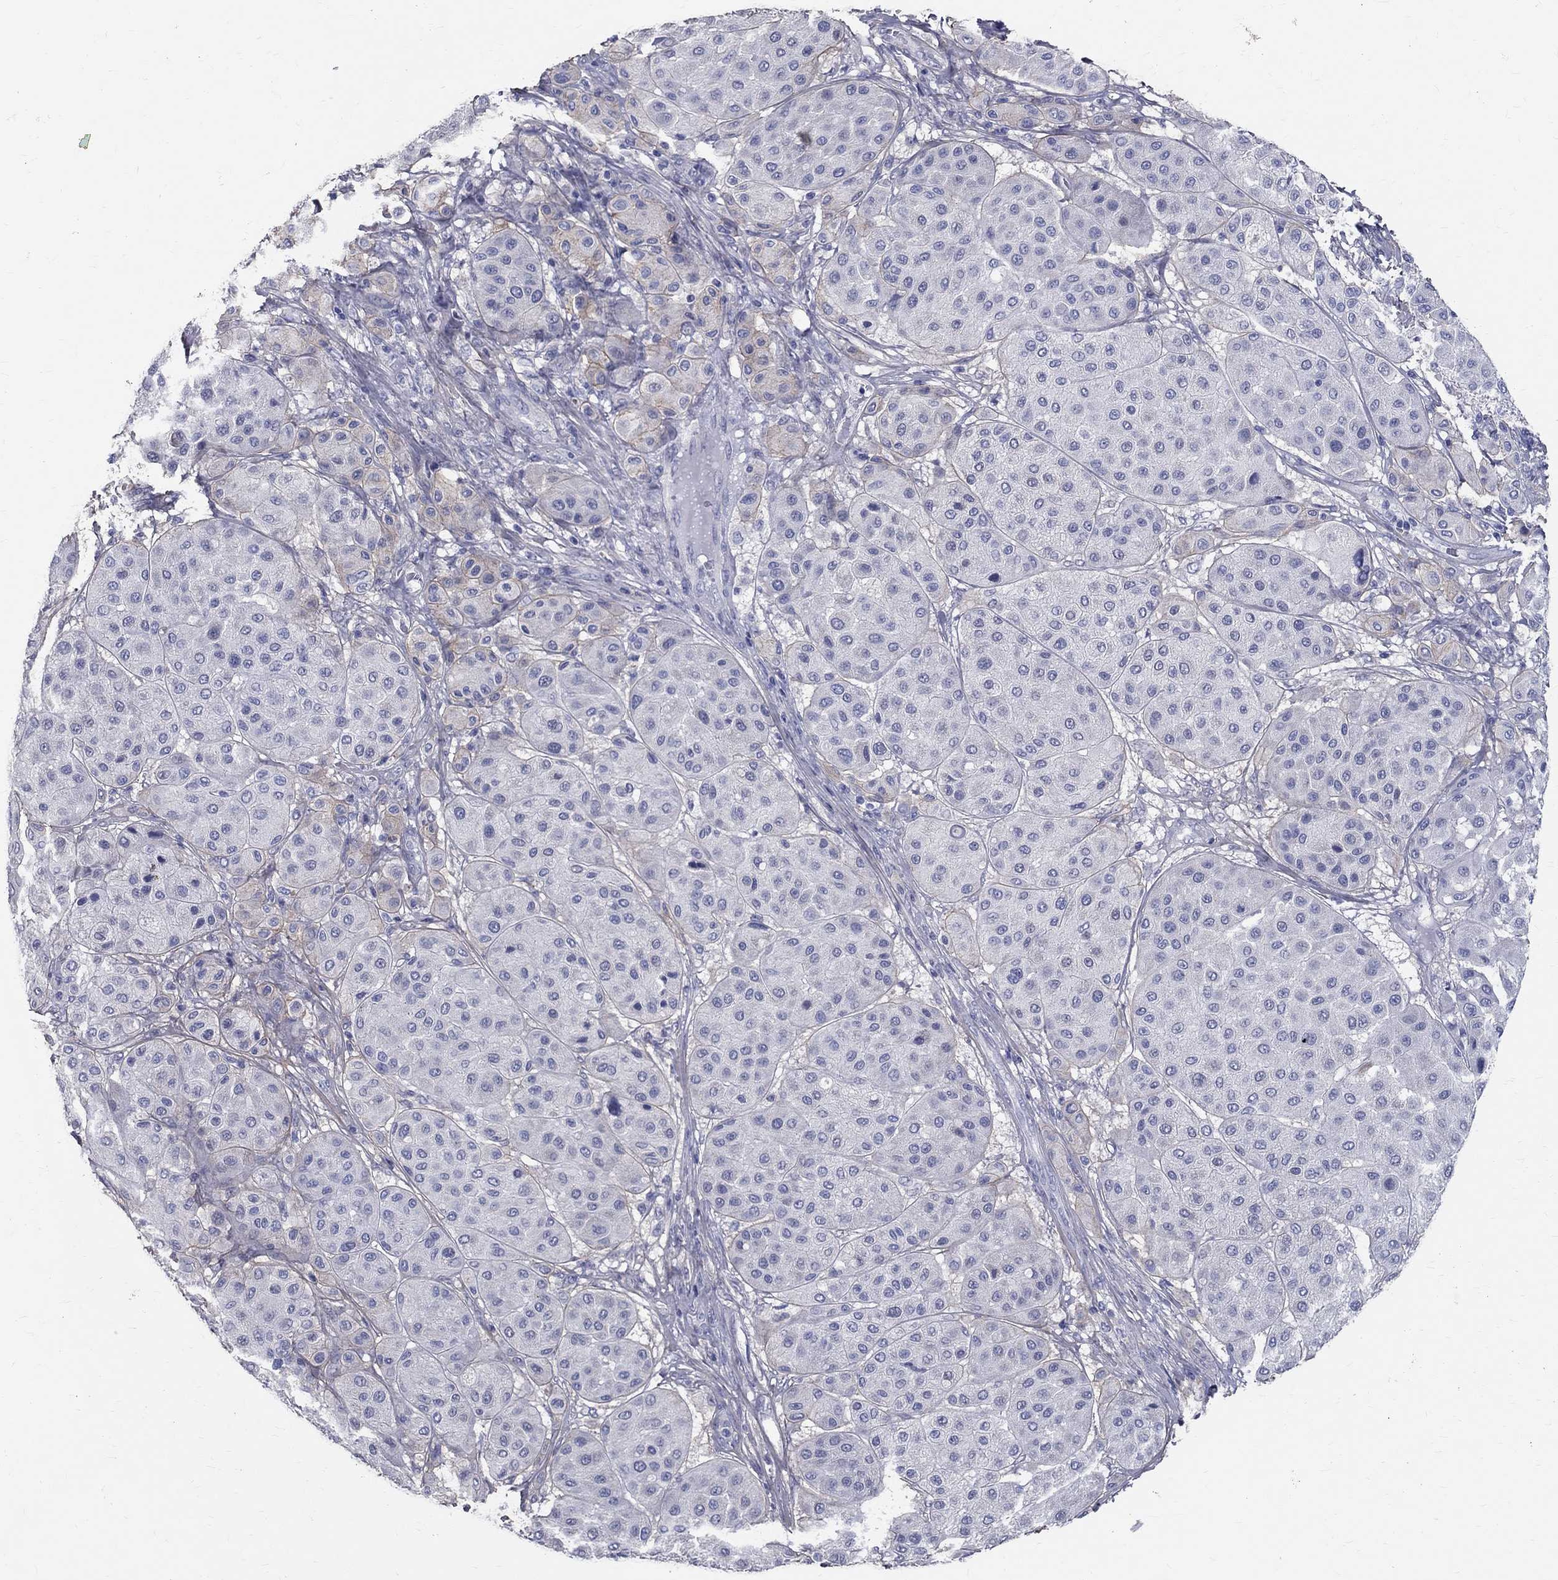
{"staining": {"intensity": "negative", "quantity": "none", "location": "none"}, "tissue": "melanoma", "cell_type": "Tumor cells", "image_type": "cancer", "snomed": [{"axis": "morphology", "description": "Malignant melanoma, Metastatic site"}, {"axis": "topography", "description": "Smooth muscle"}], "caption": "Immunohistochemical staining of melanoma displays no significant positivity in tumor cells. The staining is performed using DAB (3,3'-diaminobenzidine) brown chromogen with nuclei counter-stained in using hematoxylin.", "gene": "ANXA10", "patient": {"sex": "male", "age": 41}}